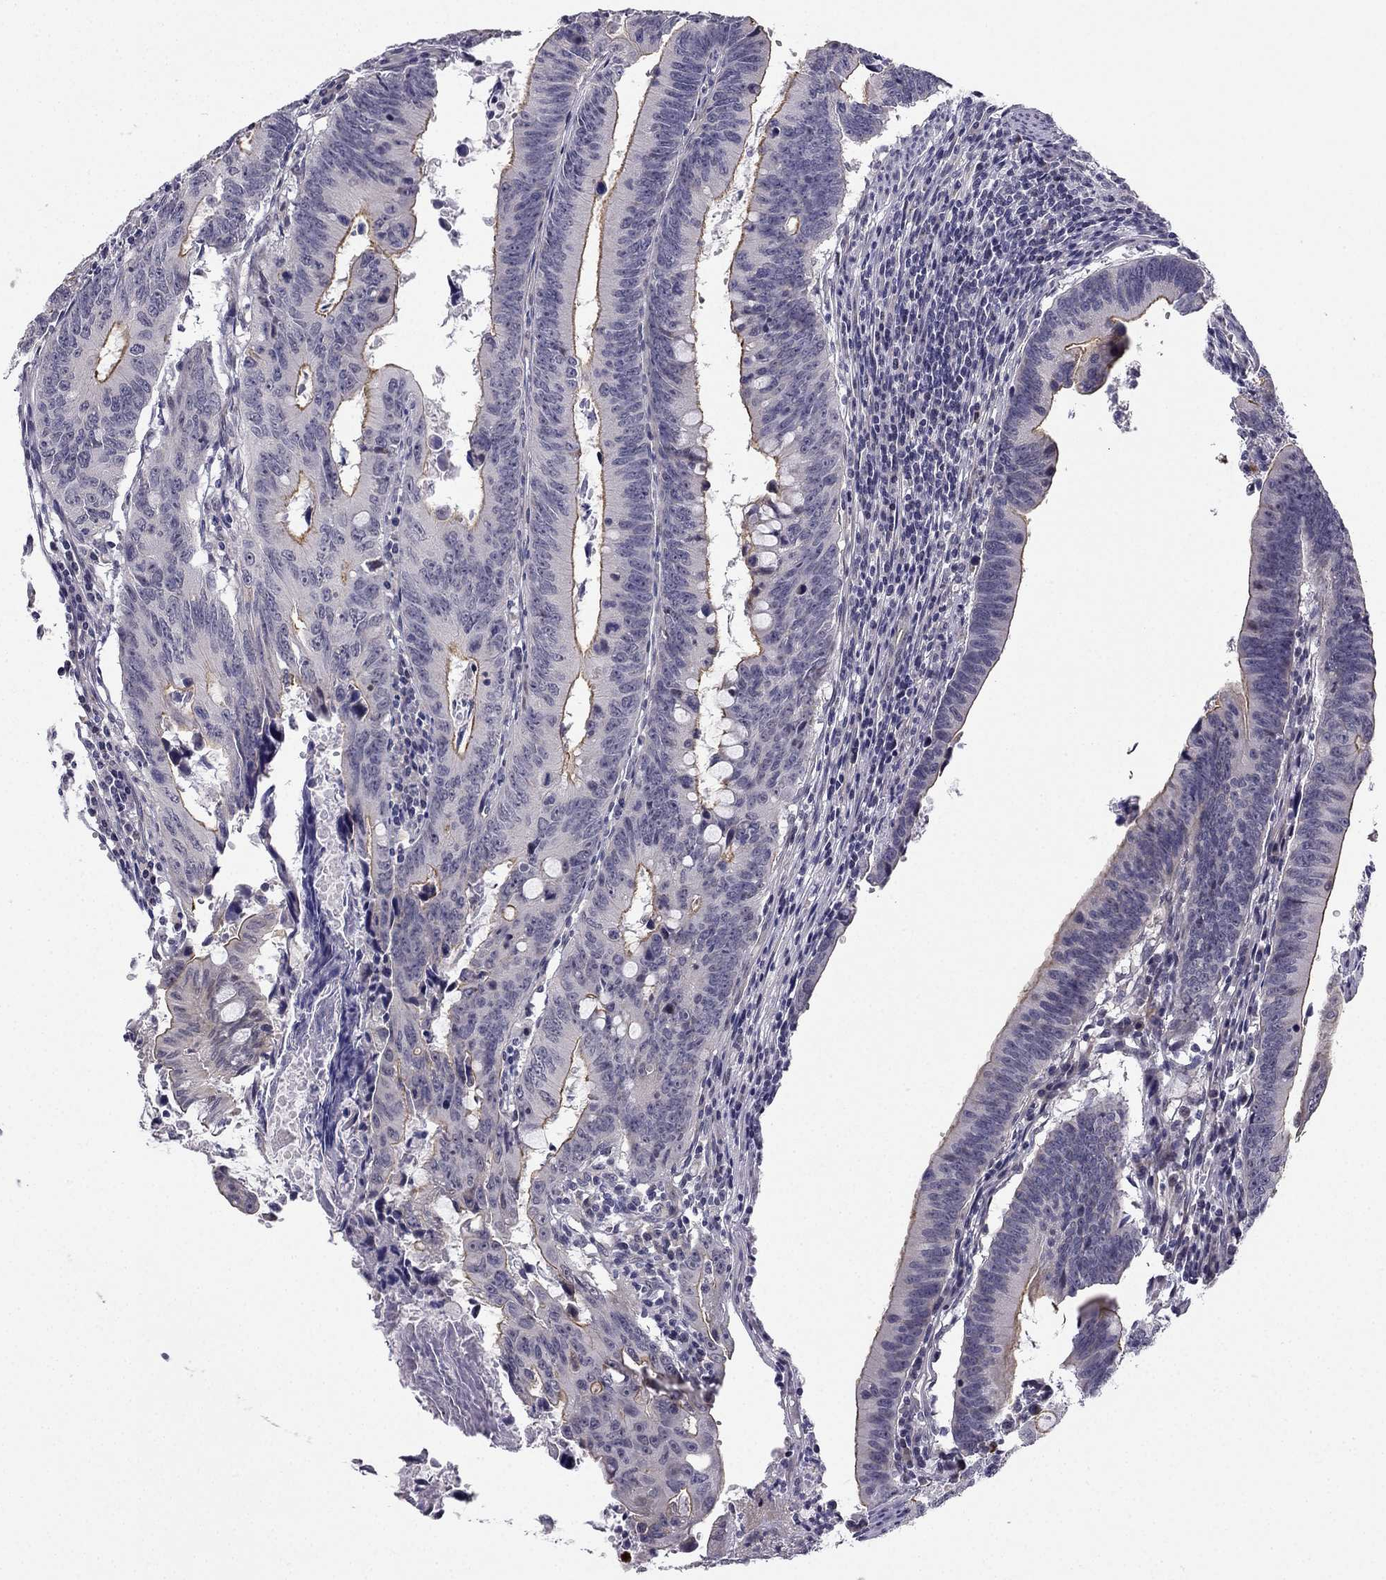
{"staining": {"intensity": "strong", "quantity": "25%-75%", "location": "cytoplasmic/membranous"}, "tissue": "colorectal cancer", "cell_type": "Tumor cells", "image_type": "cancer", "snomed": [{"axis": "morphology", "description": "Adenocarcinoma, NOS"}, {"axis": "topography", "description": "Colon"}], "caption": "There is high levels of strong cytoplasmic/membranous positivity in tumor cells of colorectal cancer, as demonstrated by immunohistochemical staining (brown color).", "gene": "CHST8", "patient": {"sex": "female", "age": 87}}